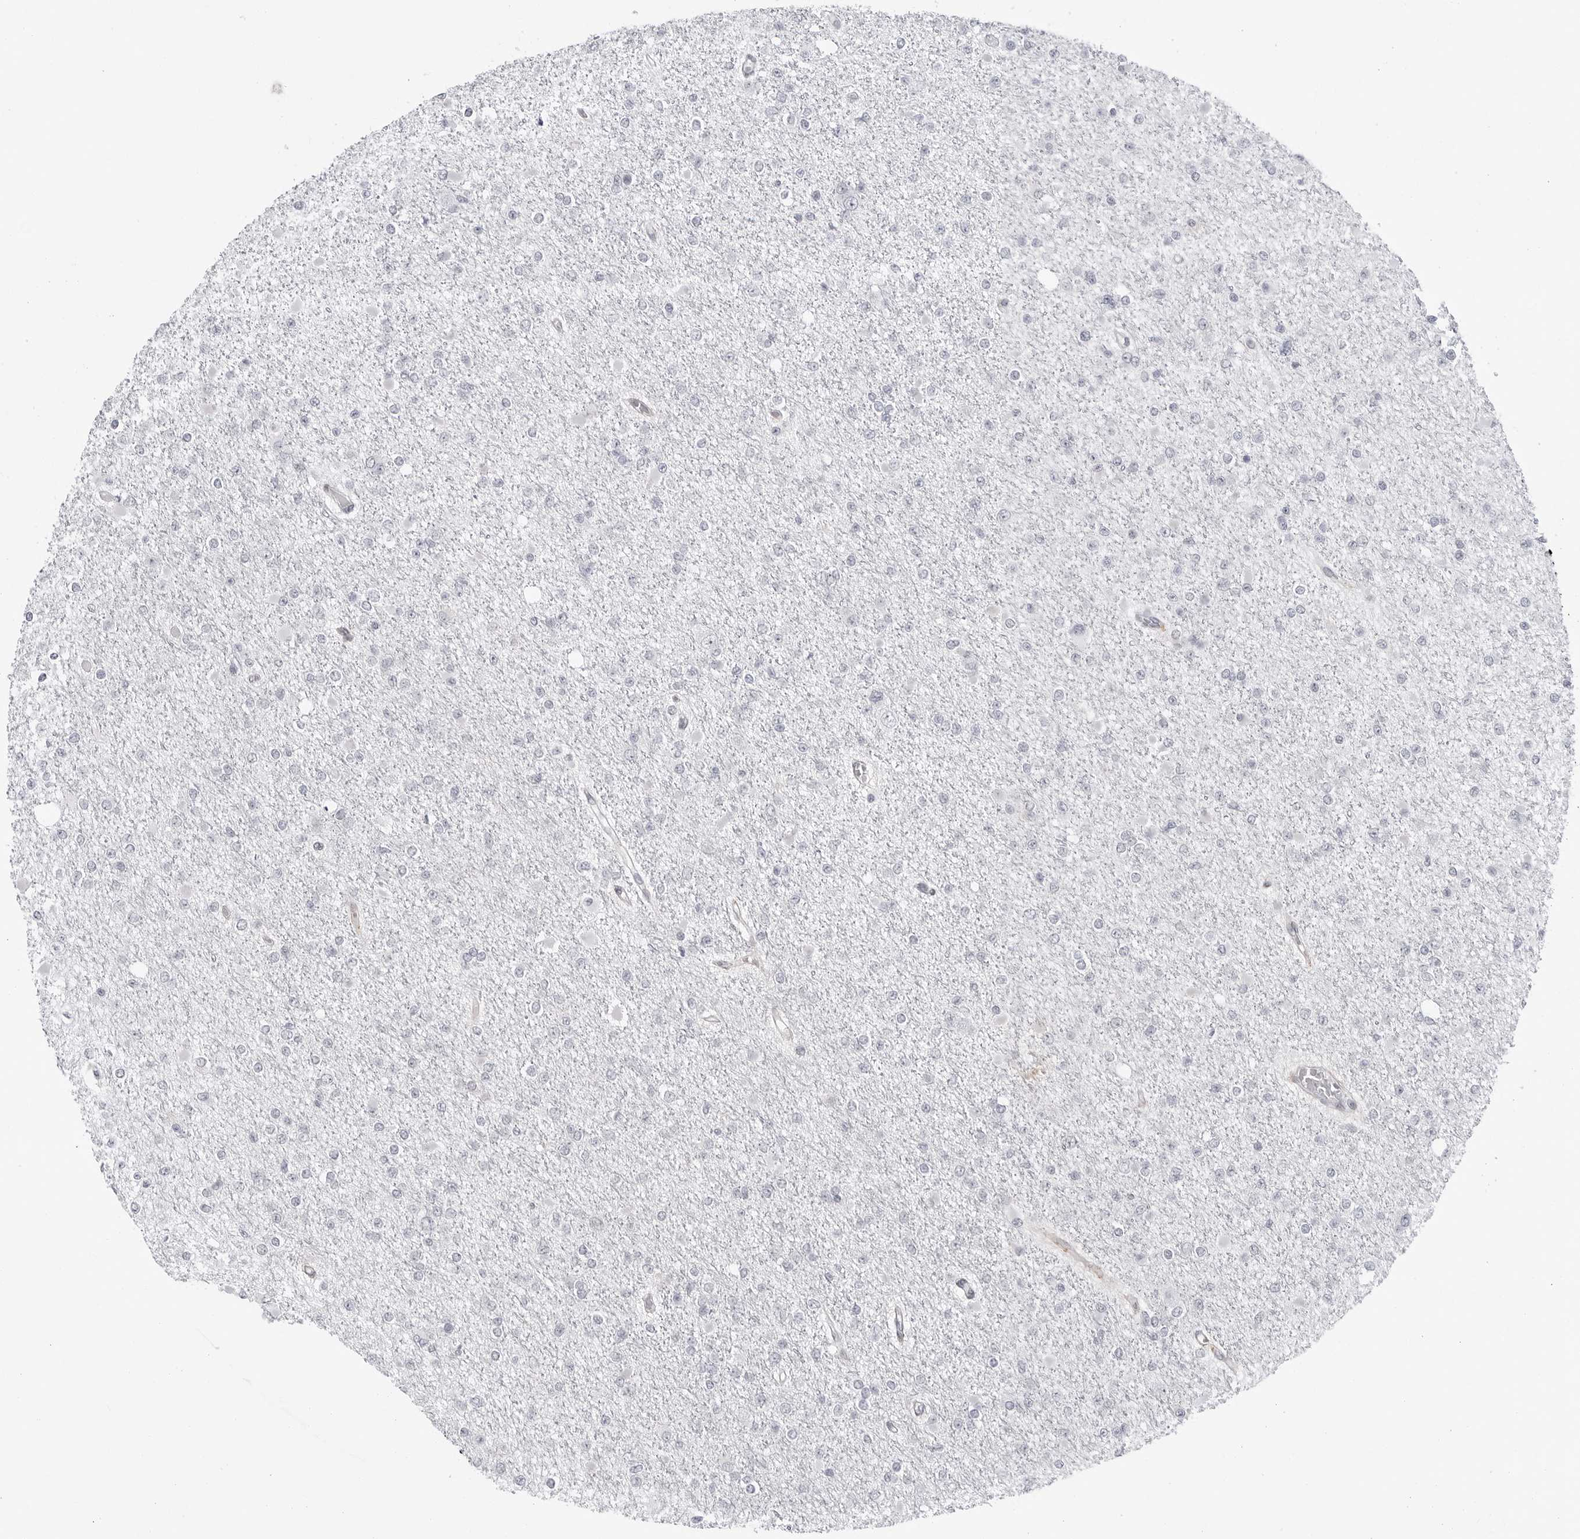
{"staining": {"intensity": "negative", "quantity": "none", "location": "none"}, "tissue": "glioma", "cell_type": "Tumor cells", "image_type": "cancer", "snomed": [{"axis": "morphology", "description": "Glioma, malignant, Low grade"}, {"axis": "topography", "description": "Brain"}], "caption": "Photomicrograph shows no protein expression in tumor cells of low-grade glioma (malignant) tissue.", "gene": "FAM135B", "patient": {"sex": "female", "age": 22}}